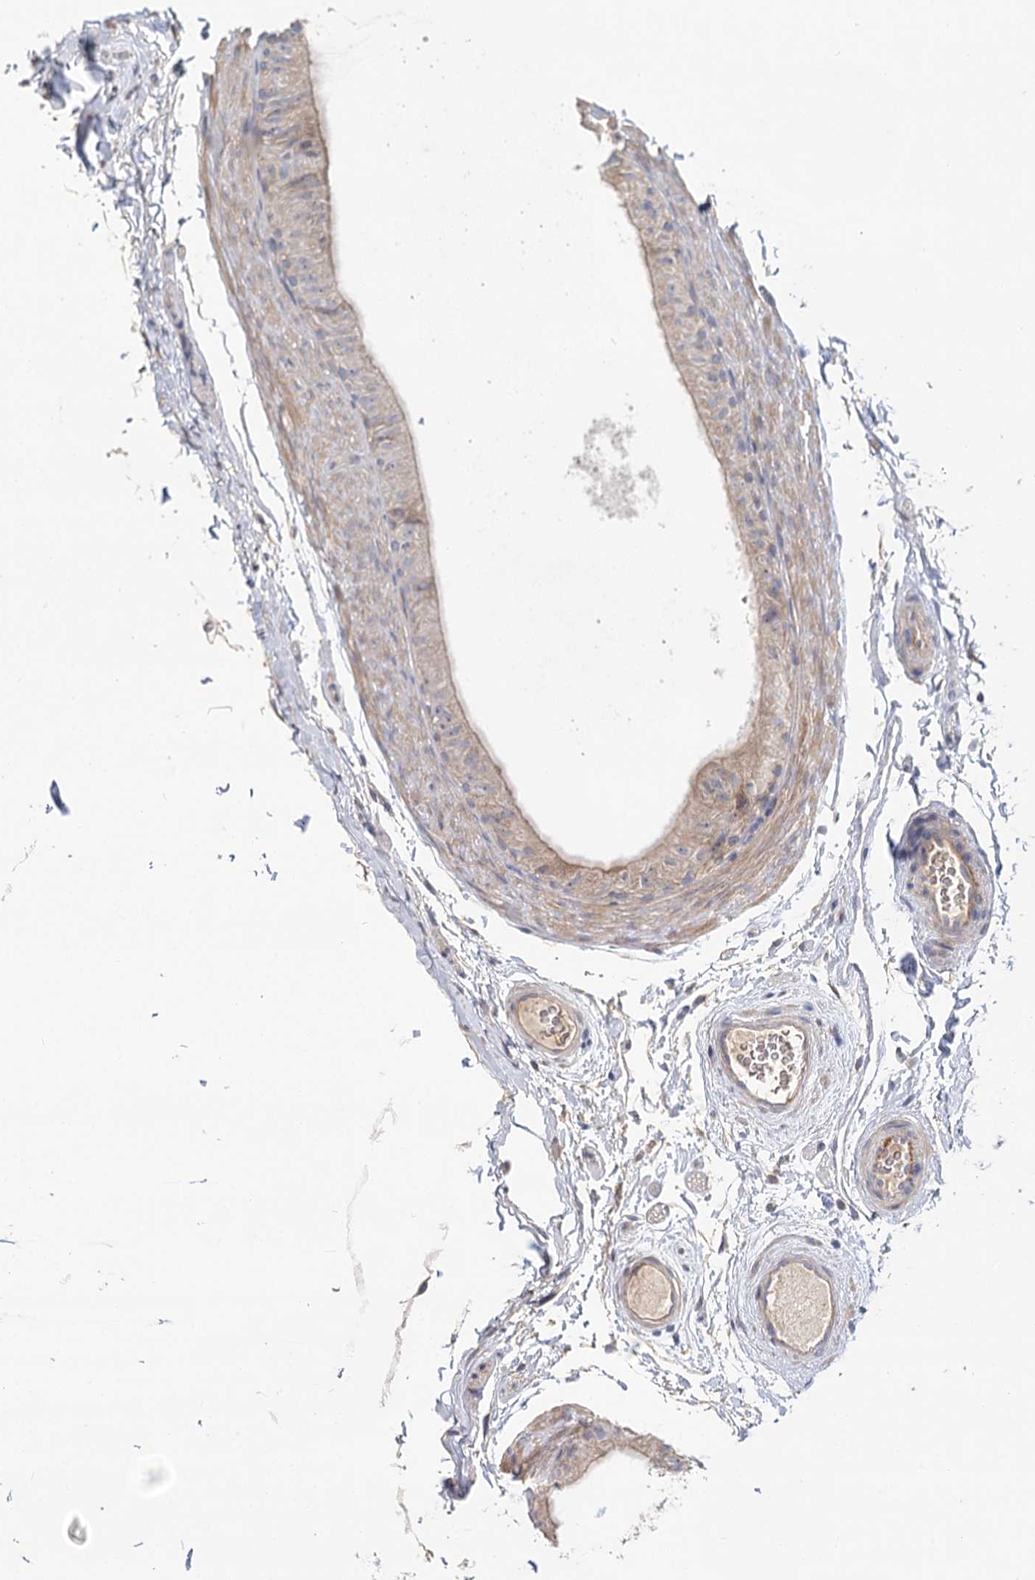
{"staining": {"intensity": "weak", "quantity": "25%-75%", "location": "cytoplasmic/membranous"}, "tissue": "epididymis", "cell_type": "Glandular cells", "image_type": "normal", "snomed": [{"axis": "morphology", "description": "Normal tissue, NOS"}, {"axis": "topography", "description": "Epididymis"}], "caption": "Immunohistochemical staining of normal epididymis shows weak cytoplasmic/membranous protein staining in about 25%-75% of glandular cells. (DAB (3,3'-diaminobenzidine) IHC, brown staining for protein, blue staining for nuclei).", "gene": "EPB41L5", "patient": {"sex": "male", "age": 49}}